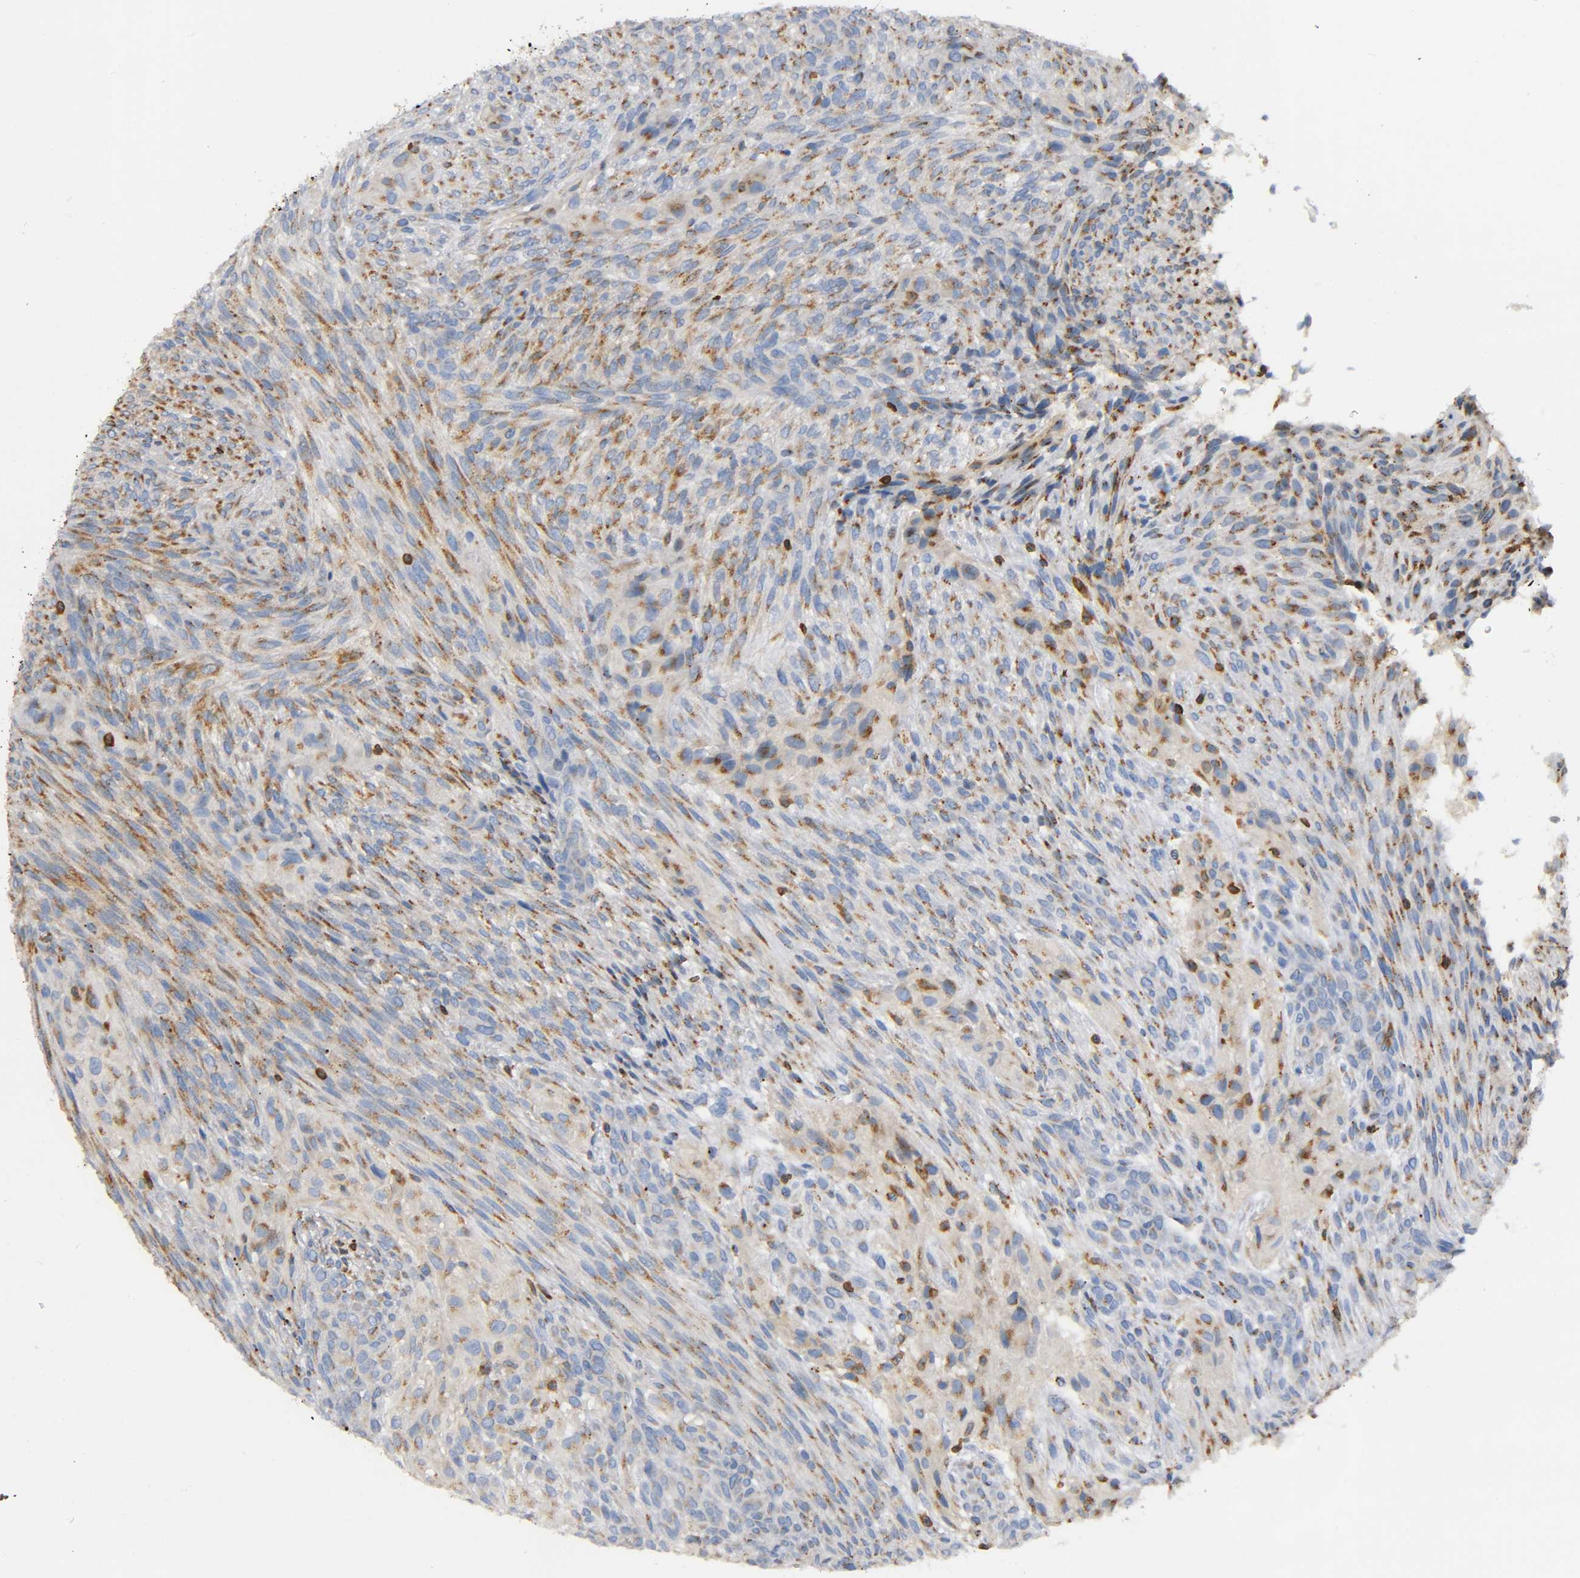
{"staining": {"intensity": "moderate", "quantity": ">75%", "location": "cytoplasmic/membranous"}, "tissue": "glioma", "cell_type": "Tumor cells", "image_type": "cancer", "snomed": [{"axis": "morphology", "description": "Glioma, malignant, High grade"}, {"axis": "topography", "description": "Cerebral cortex"}], "caption": "Immunohistochemical staining of glioma reveals moderate cytoplasmic/membranous protein staining in approximately >75% of tumor cells.", "gene": "CAPN10", "patient": {"sex": "female", "age": 55}}